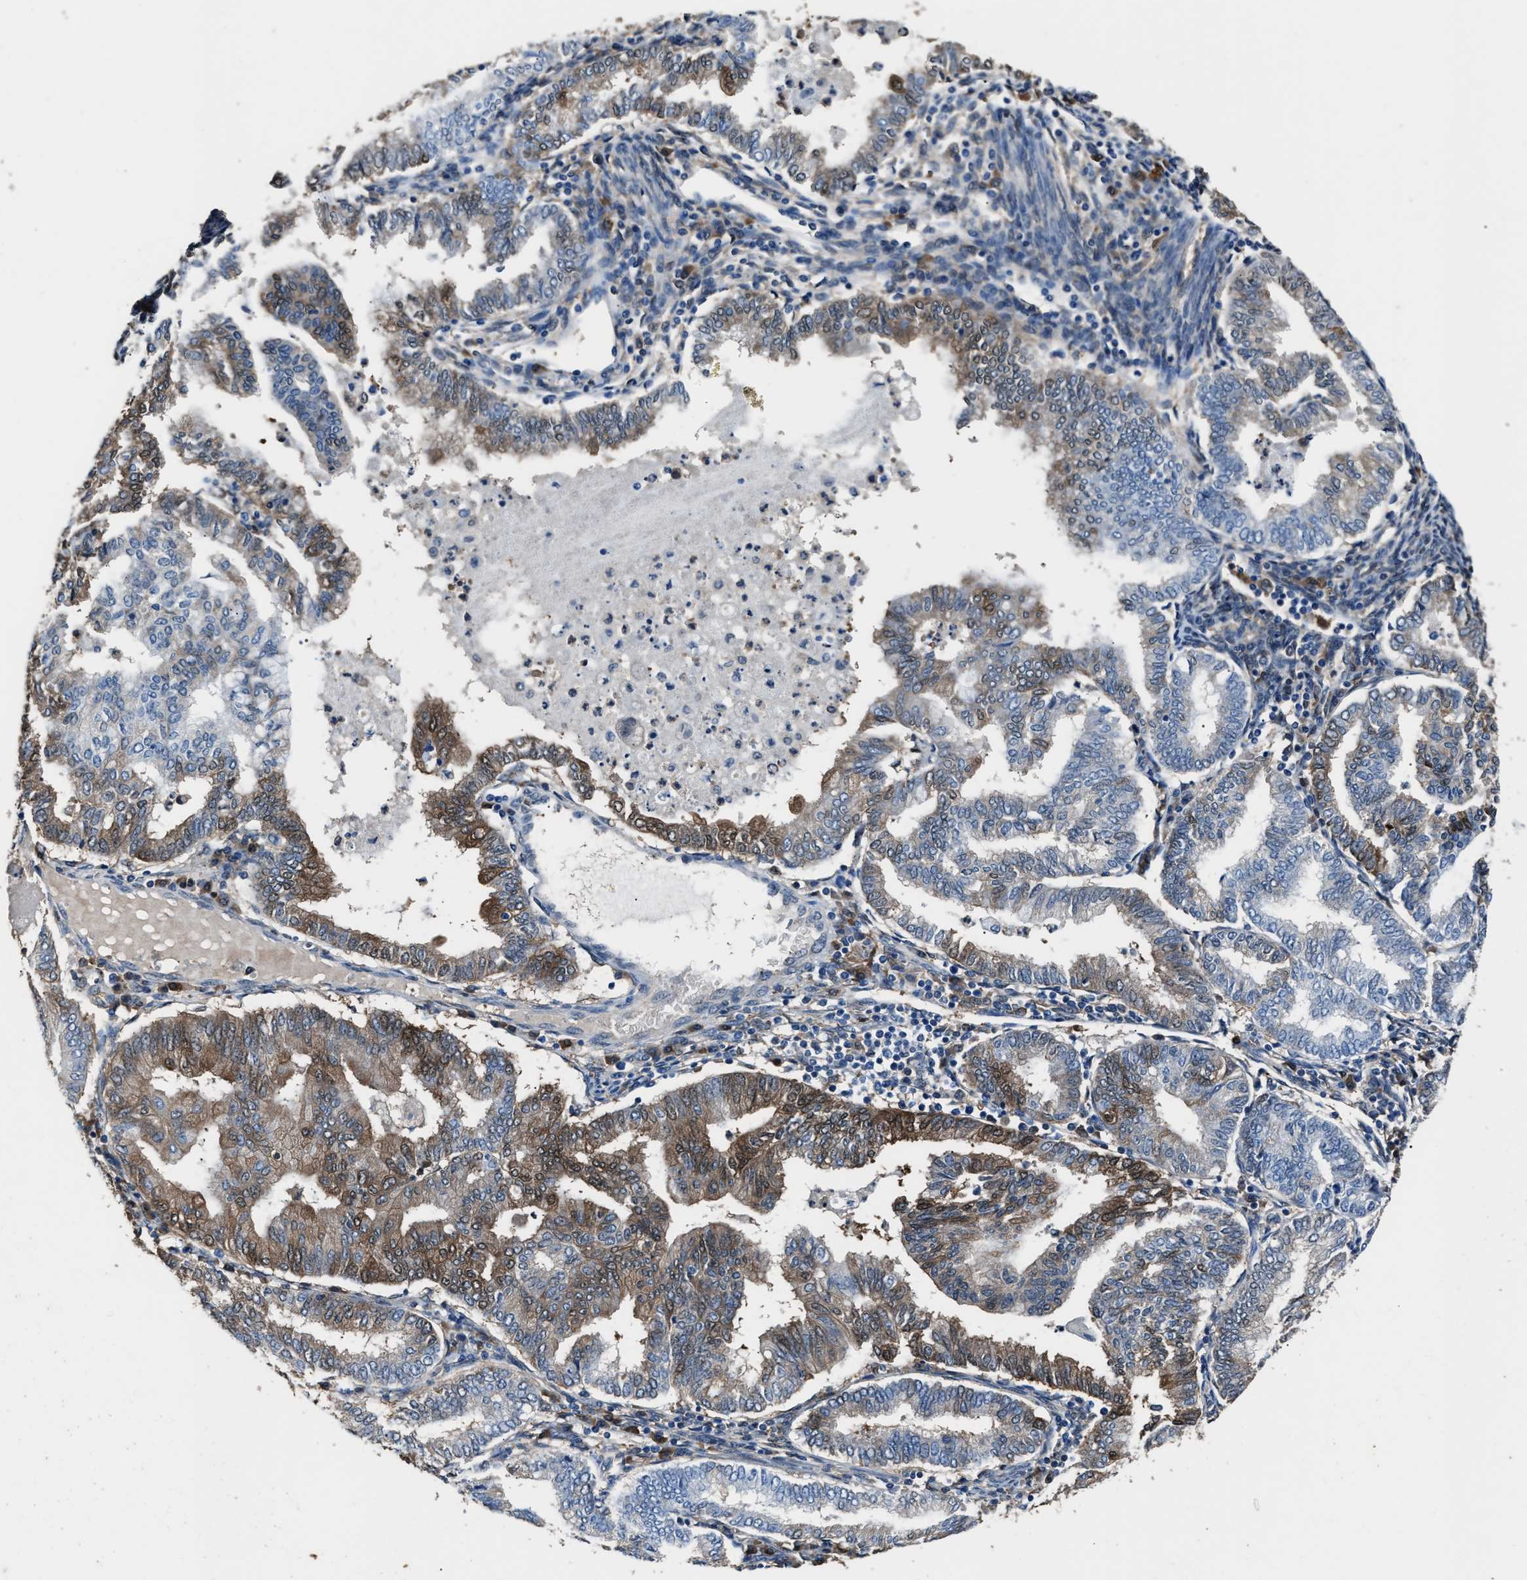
{"staining": {"intensity": "moderate", "quantity": "25%-75%", "location": "cytoplasmic/membranous"}, "tissue": "endometrial cancer", "cell_type": "Tumor cells", "image_type": "cancer", "snomed": [{"axis": "morphology", "description": "Polyp, NOS"}, {"axis": "morphology", "description": "Adenocarcinoma, NOS"}, {"axis": "morphology", "description": "Adenoma, NOS"}, {"axis": "topography", "description": "Endometrium"}], "caption": "Endometrial cancer was stained to show a protein in brown. There is medium levels of moderate cytoplasmic/membranous staining in approximately 25%-75% of tumor cells.", "gene": "GSTP1", "patient": {"sex": "female", "age": 79}}